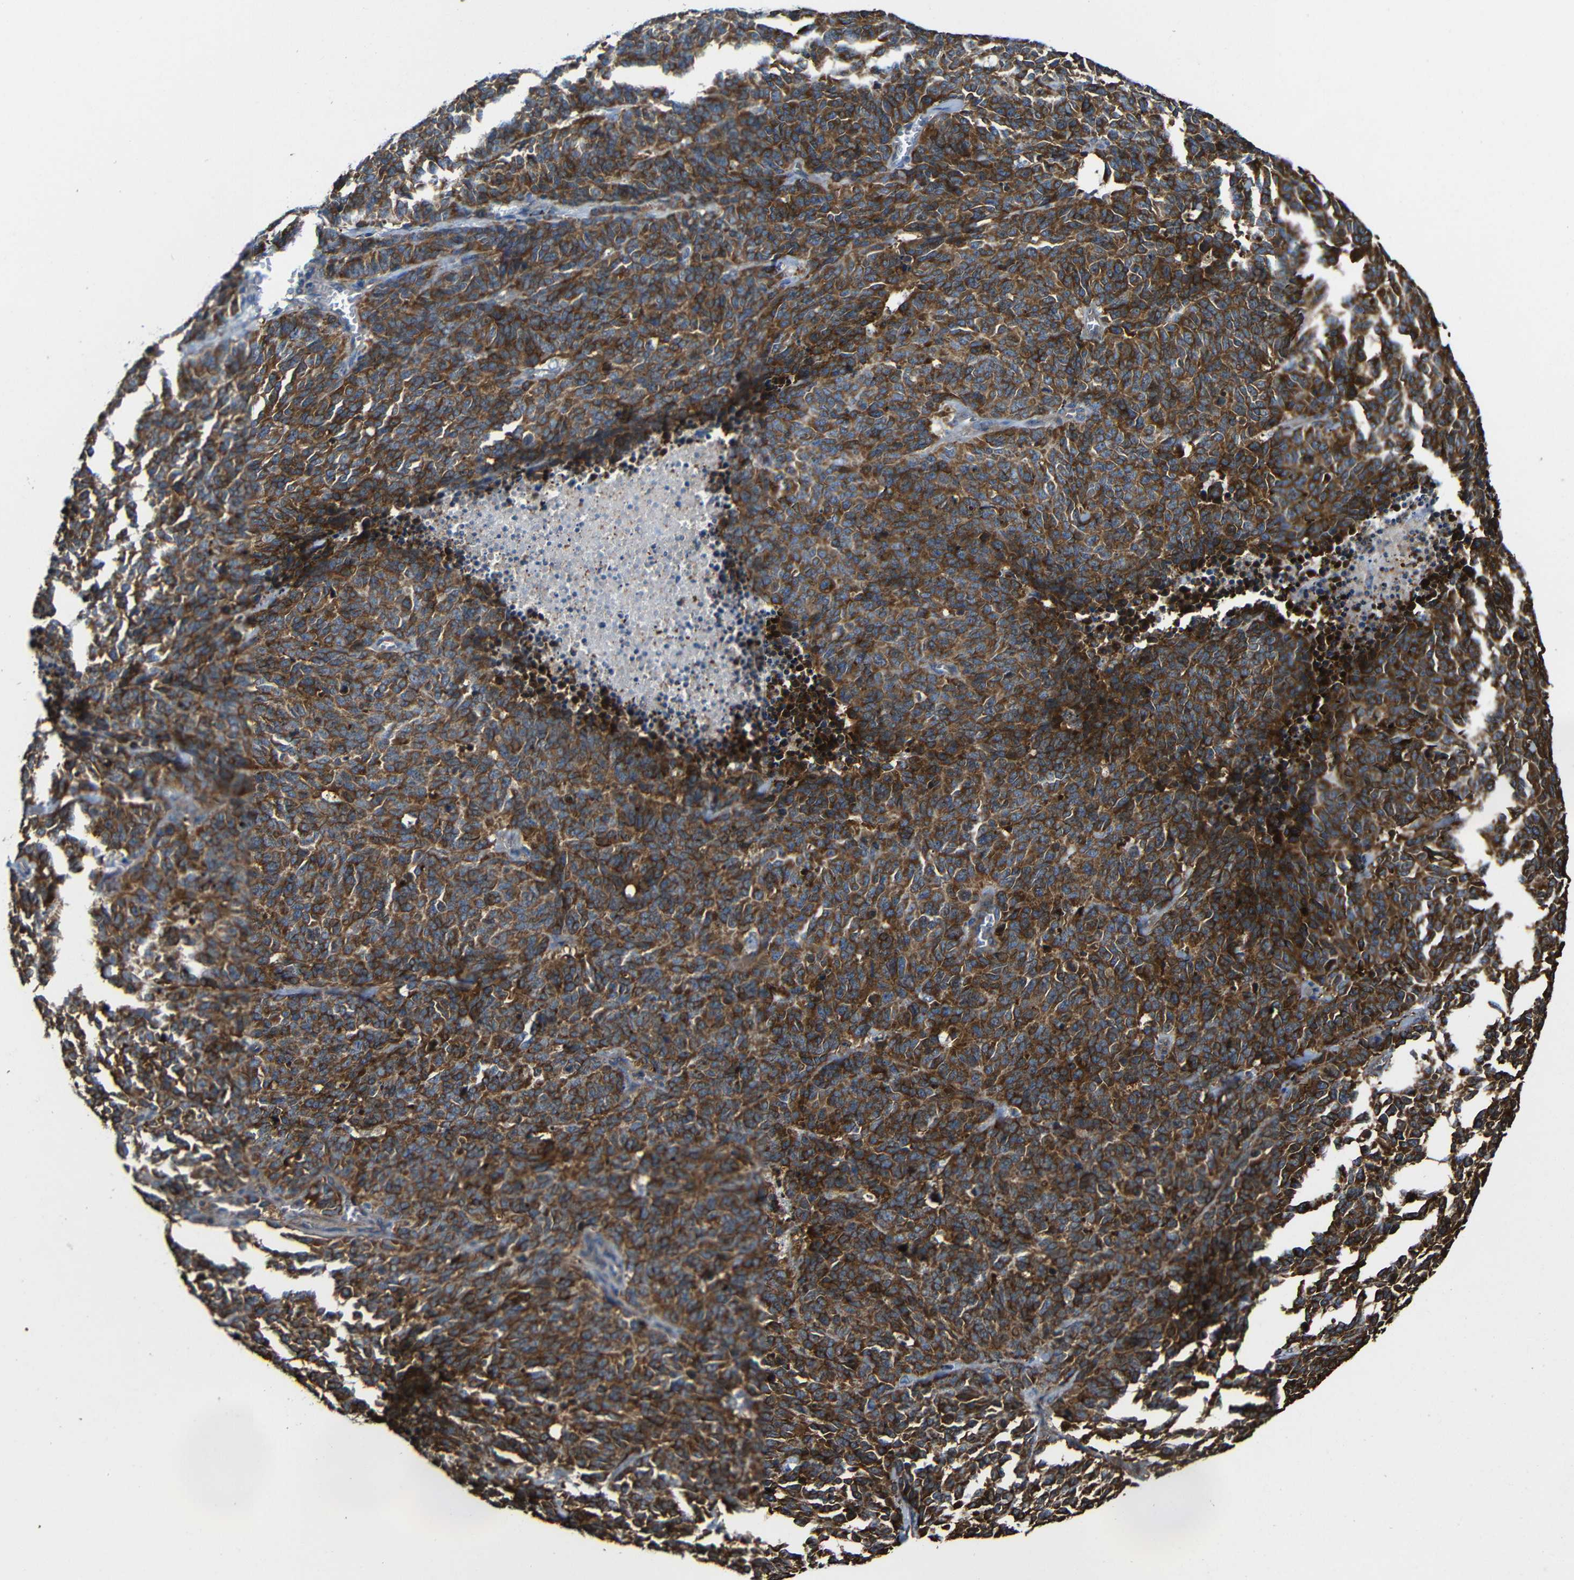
{"staining": {"intensity": "strong", "quantity": ">75%", "location": "cytoplasmic/membranous"}, "tissue": "lung cancer", "cell_type": "Tumor cells", "image_type": "cancer", "snomed": [{"axis": "morphology", "description": "Neoplasm, malignant, NOS"}, {"axis": "topography", "description": "Lung"}], "caption": "Lung malignant neoplasm stained for a protein (brown) demonstrates strong cytoplasmic/membranous positive positivity in about >75% of tumor cells.", "gene": "GDI1", "patient": {"sex": "female", "age": 58}}